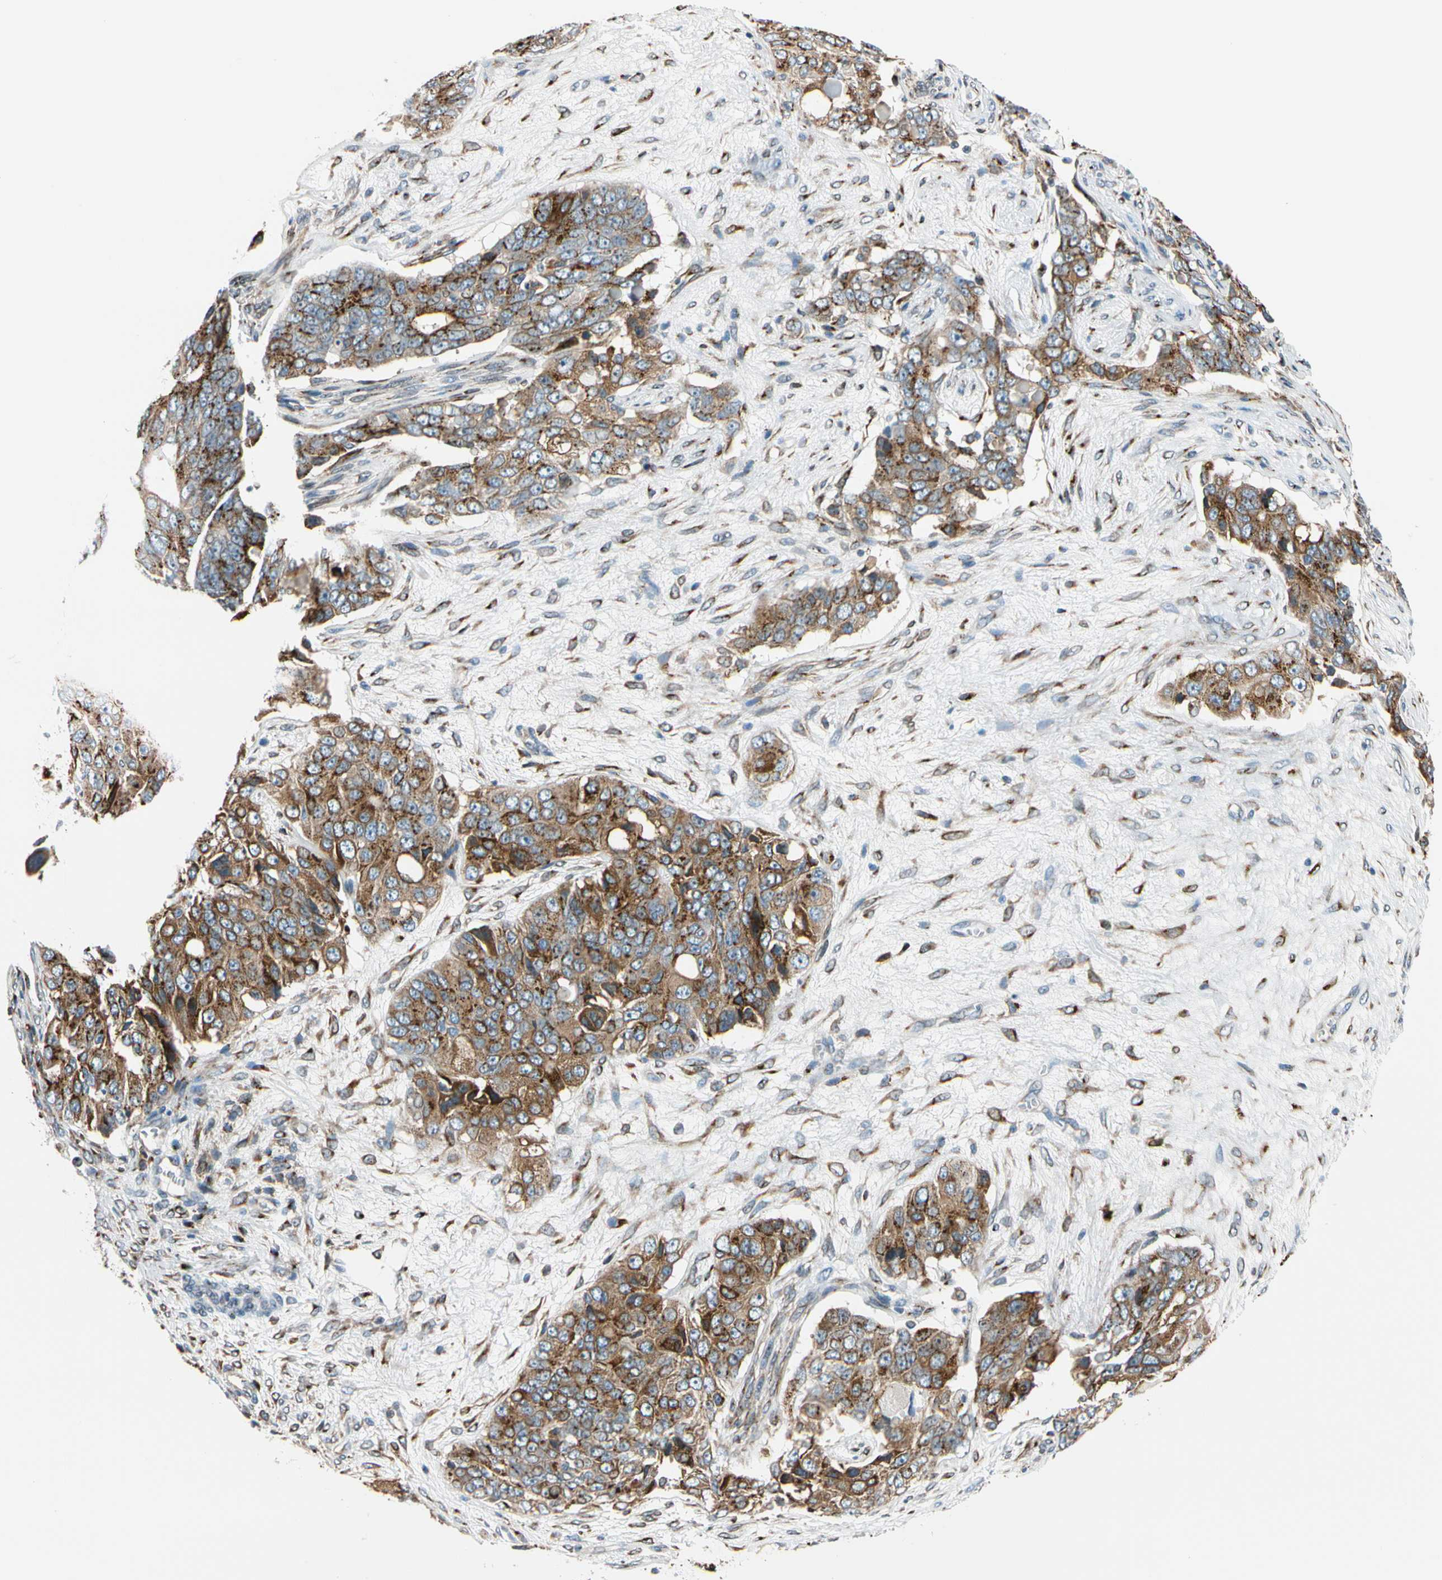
{"staining": {"intensity": "moderate", "quantity": ">75%", "location": "cytoplasmic/membranous"}, "tissue": "ovarian cancer", "cell_type": "Tumor cells", "image_type": "cancer", "snomed": [{"axis": "morphology", "description": "Carcinoma, endometroid"}, {"axis": "topography", "description": "Ovary"}], "caption": "Tumor cells exhibit medium levels of moderate cytoplasmic/membranous staining in approximately >75% of cells in human ovarian endometroid carcinoma.", "gene": "NUCB1", "patient": {"sex": "female", "age": 51}}